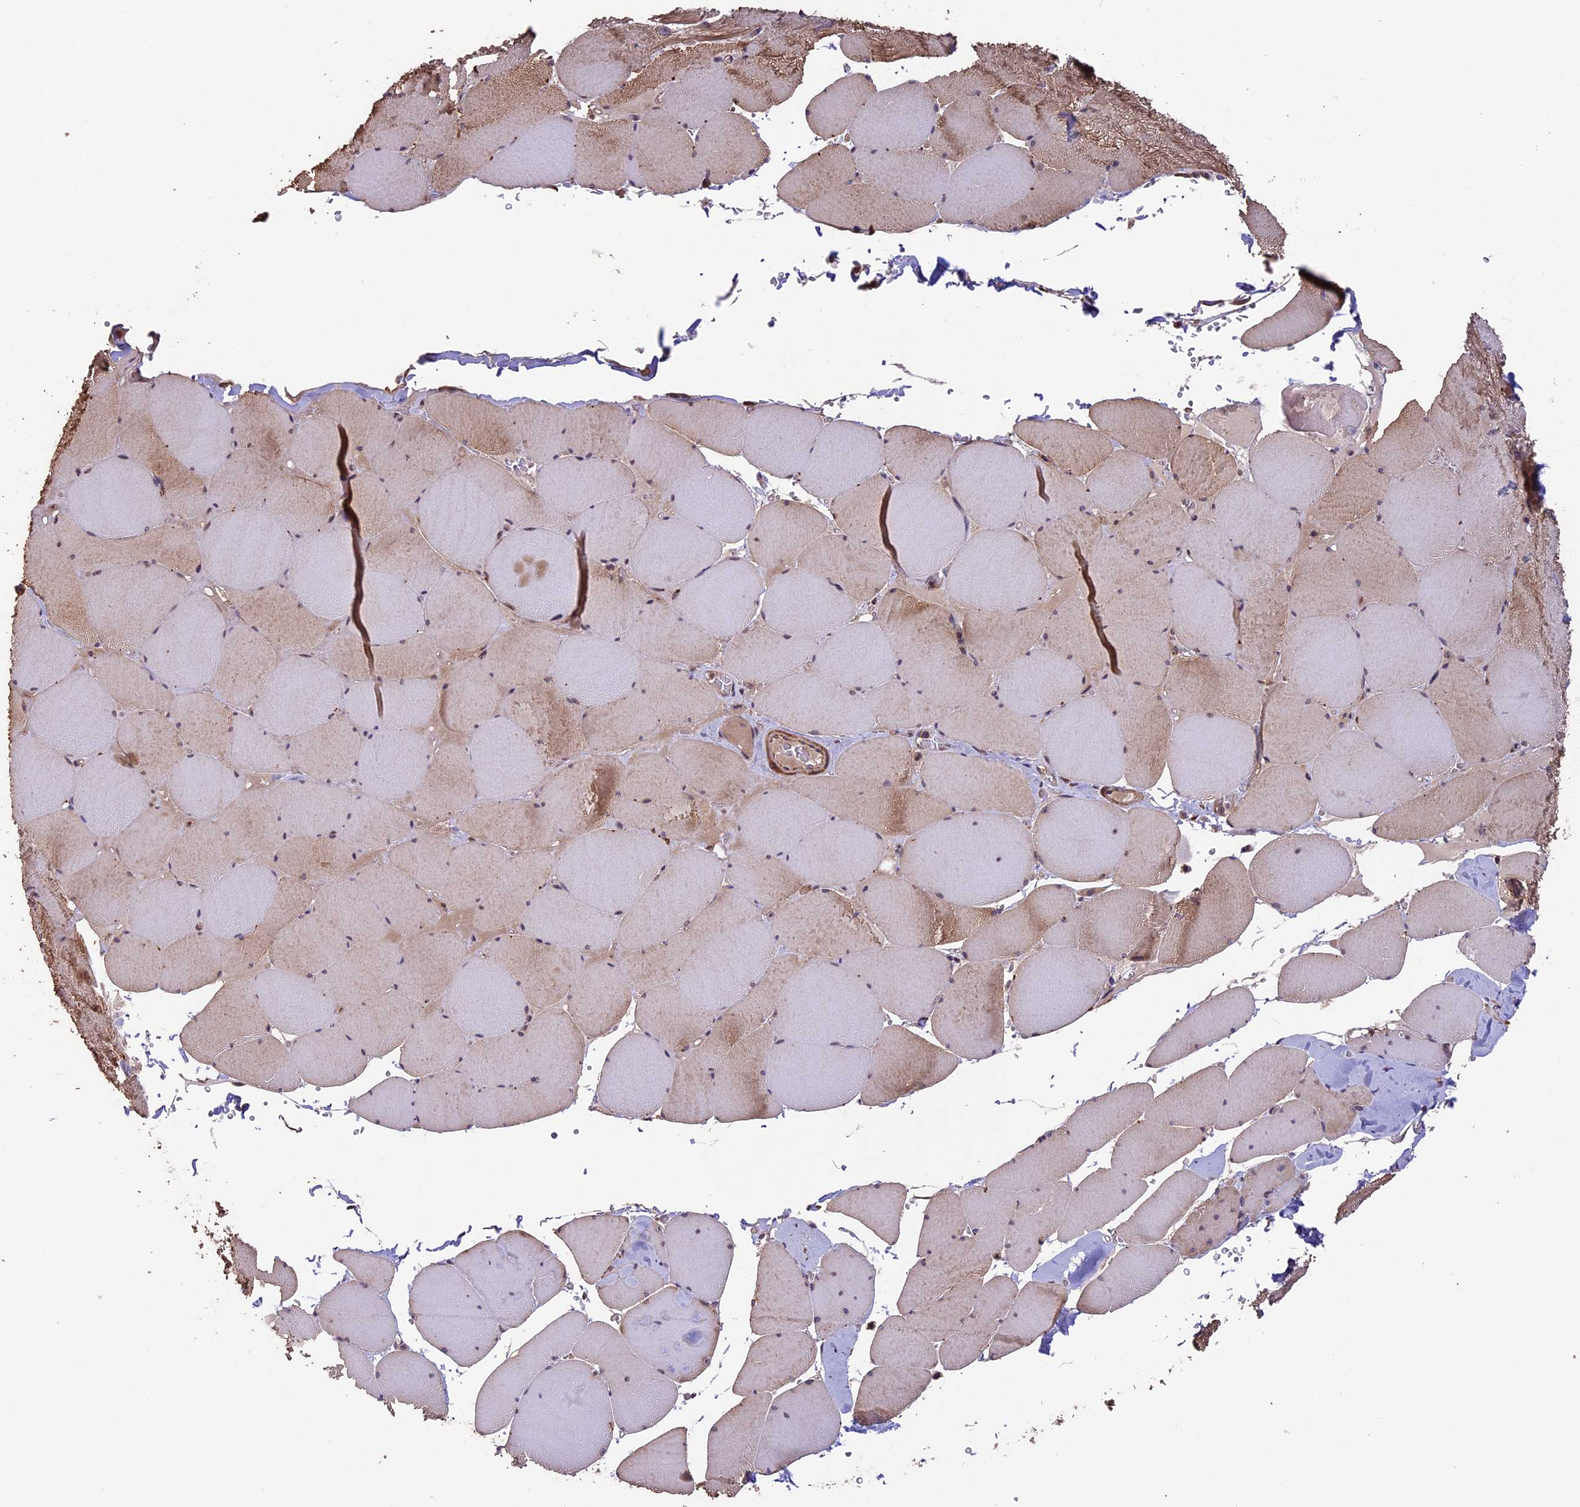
{"staining": {"intensity": "moderate", "quantity": "<25%", "location": "cytoplasmic/membranous"}, "tissue": "skeletal muscle", "cell_type": "Myocytes", "image_type": "normal", "snomed": [{"axis": "morphology", "description": "Normal tissue, NOS"}, {"axis": "topography", "description": "Skeletal muscle"}, {"axis": "topography", "description": "Head-Neck"}], "caption": "Skeletal muscle stained for a protein (brown) displays moderate cytoplasmic/membranous positive staining in about <25% of myocytes.", "gene": "GNB5", "patient": {"sex": "male", "age": 66}}